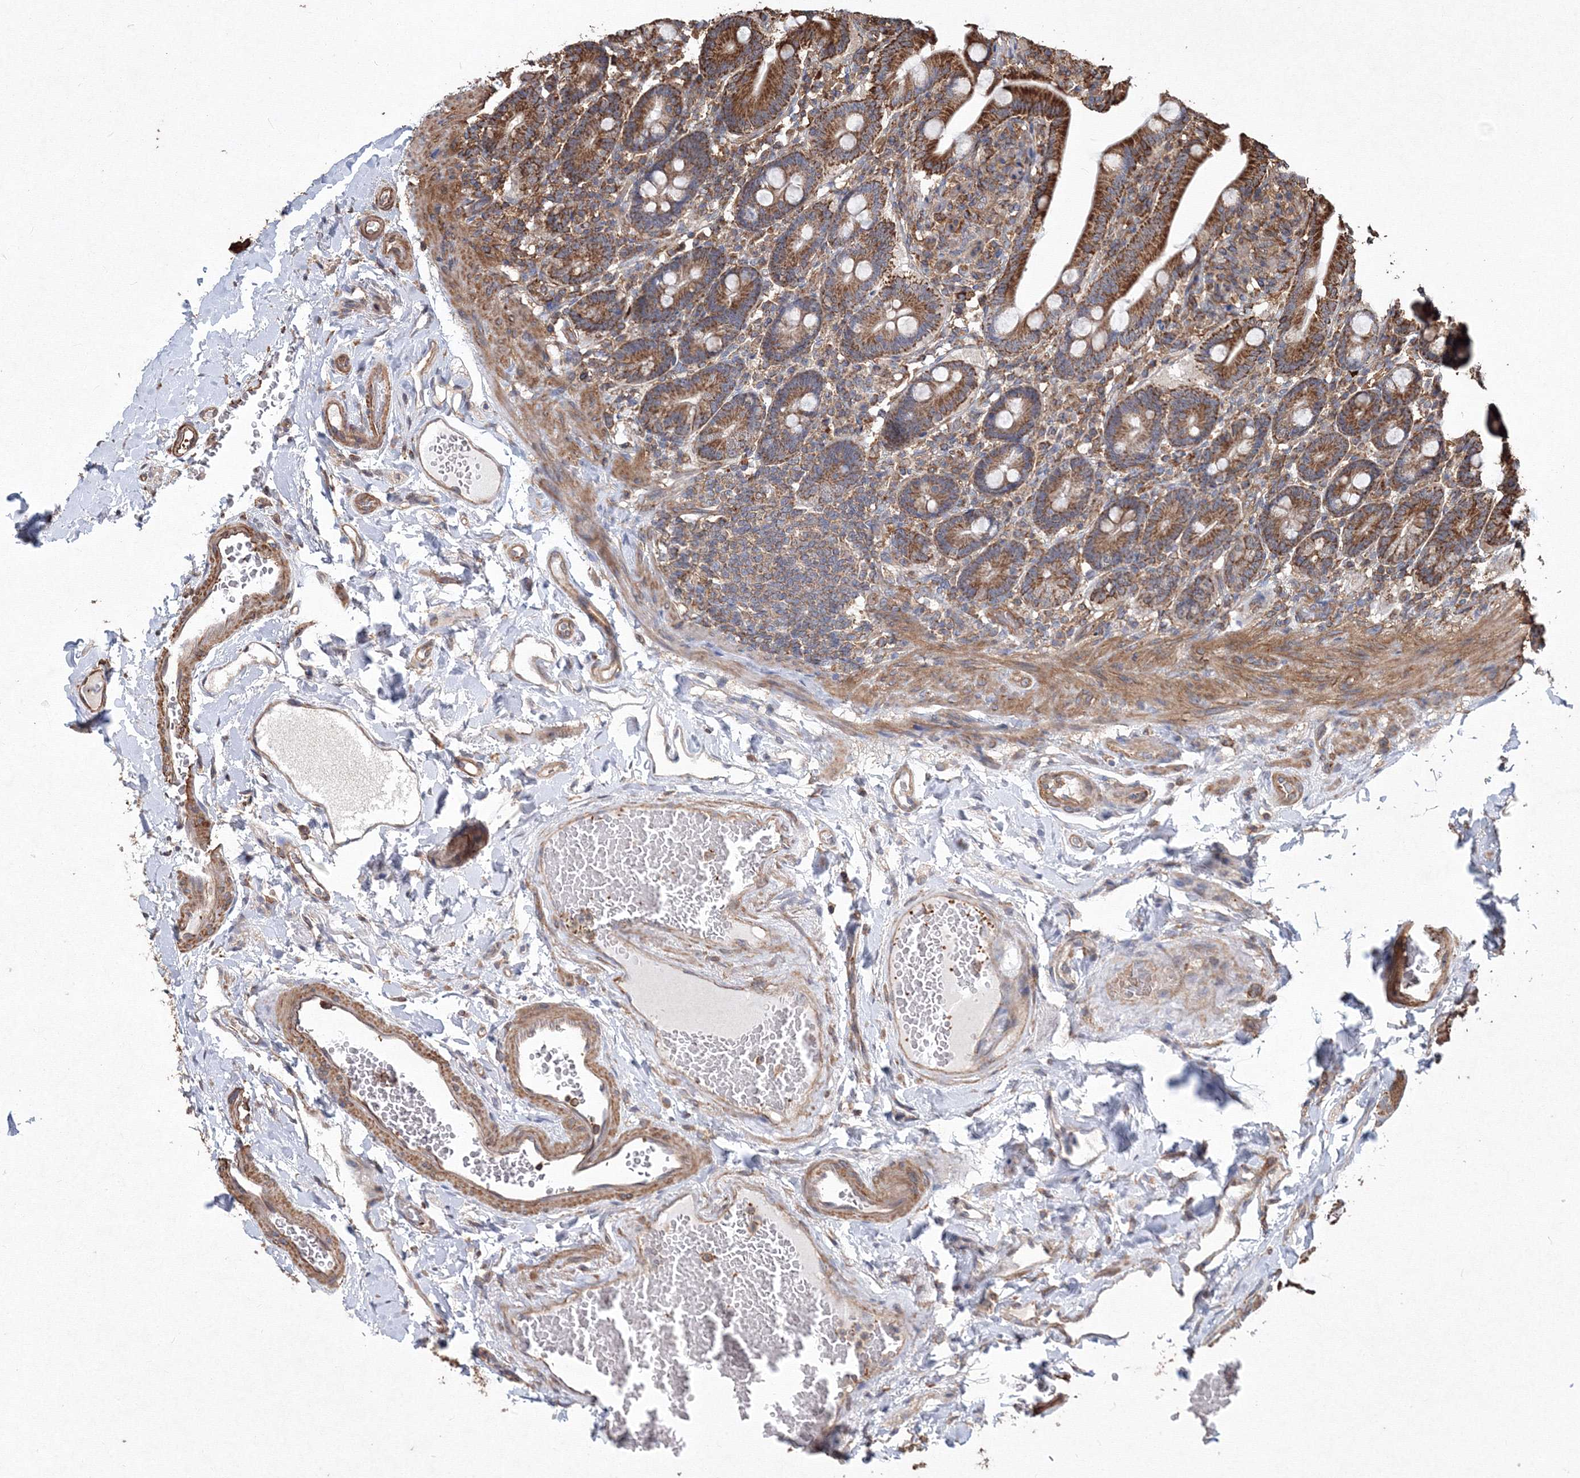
{"staining": {"intensity": "strong", "quantity": ">75%", "location": "cytoplasmic/membranous"}, "tissue": "duodenum", "cell_type": "Glandular cells", "image_type": "normal", "snomed": [{"axis": "morphology", "description": "Normal tissue, NOS"}, {"axis": "topography", "description": "Duodenum"}], "caption": "Immunohistochemical staining of normal duodenum exhibits >75% levels of strong cytoplasmic/membranous protein expression in about >75% of glandular cells.", "gene": "TMEM139", "patient": {"sex": "male", "age": 54}}